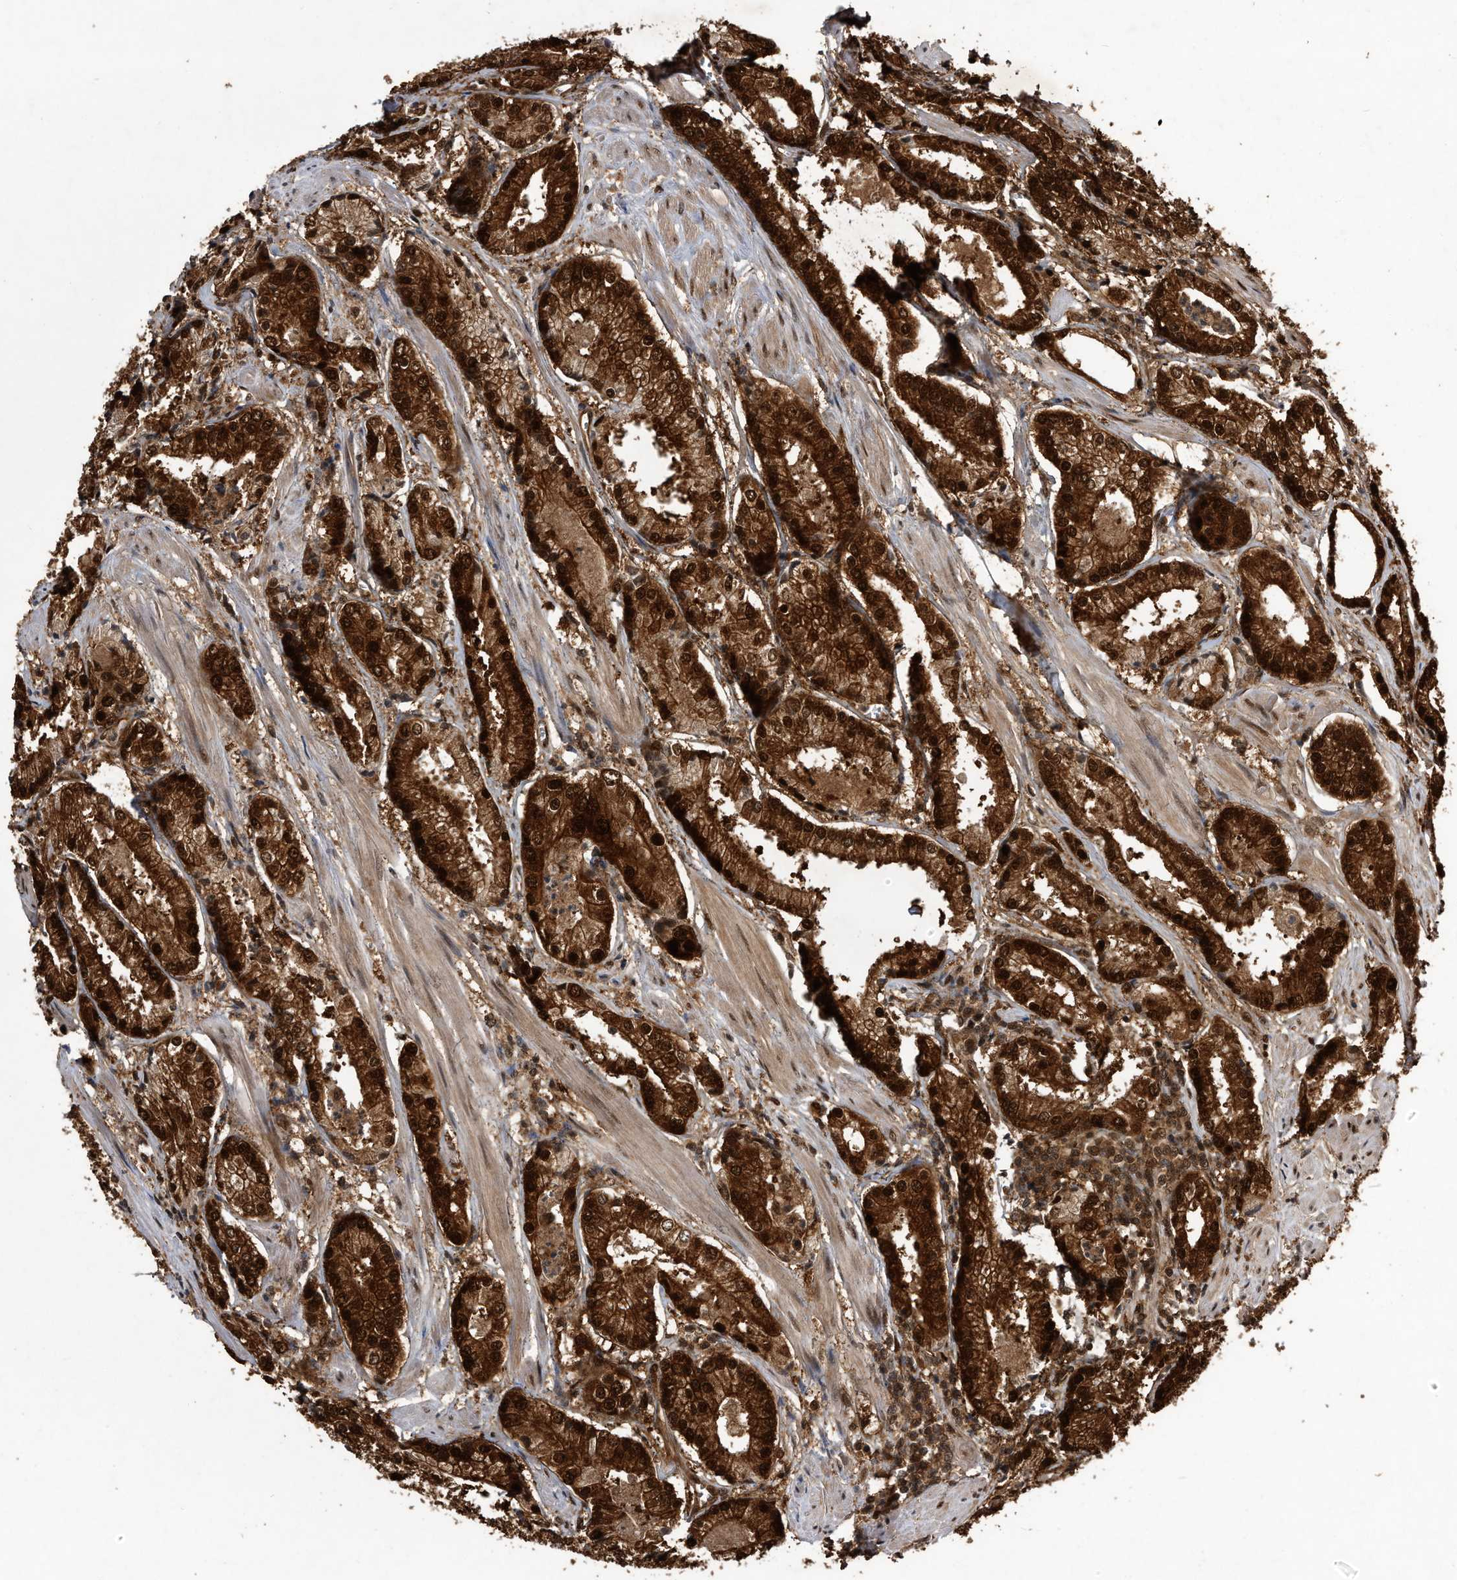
{"staining": {"intensity": "strong", "quantity": ">75%", "location": "cytoplasmic/membranous,nuclear"}, "tissue": "prostate cancer", "cell_type": "Tumor cells", "image_type": "cancer", "snomed": [{"axis": "morphology", "description": "Adenocarcinoma, Low grade"}, {"axis": "topography", "description": "Prostate"}], "caption": "Prostate adenocarcinoma (low-grade) tissue reveals strong cytoplasmic/membranous and nuclear positivity in about >75% of tumor cells", "gene": "RAD23B", "patient": {"sex": "male", "age": 54}}